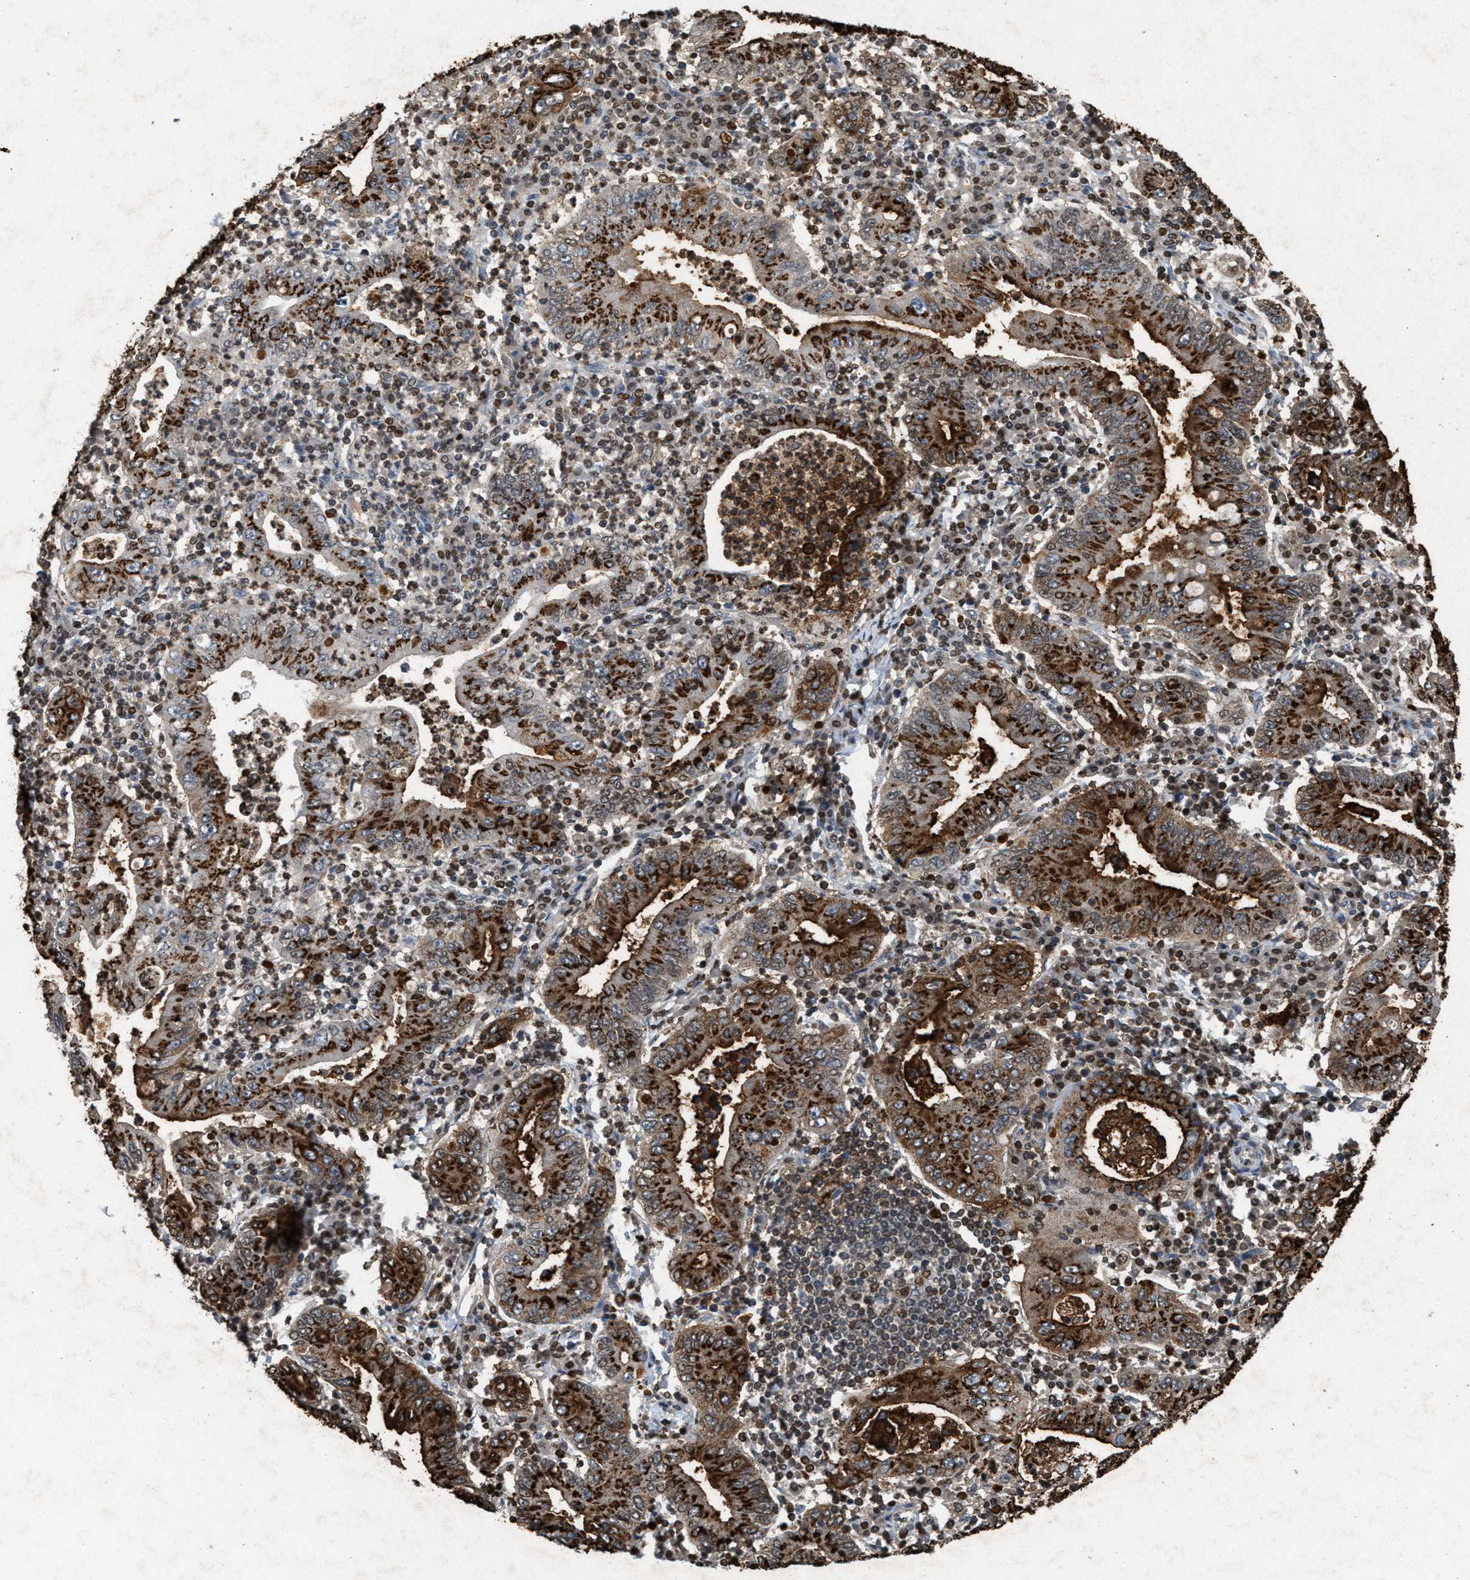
{"staining": {"intensity": "strong", "quantity": ">75%", "location": "cytoplasmic/membranous"}, "tissue": "stomach cancer", "cell_type": "Tumor cells", "image_type": "cancer", "snomed": [{"axis": "morphology", "description": "Normal tissue, NOS"}, {"axis": "morphology", "description": "Adenocarcinoma, NOS"}, {"axis": "topography", "description": "Esophagus"}, {"axis": "topography", "description": "Stomach, upper"}, {"axis": "topography", "description": "Peripheral nerve tissue"}], "caption": "There is high levels of strong cytoplasmic/membranous positivity in tumor cells of stomach cancer (adenocarcinoma), as demonstrated by immunohistochemical staining (brown color).", "gene": "SLC5A5", "patient": {"sex": "male", "age": 62}}